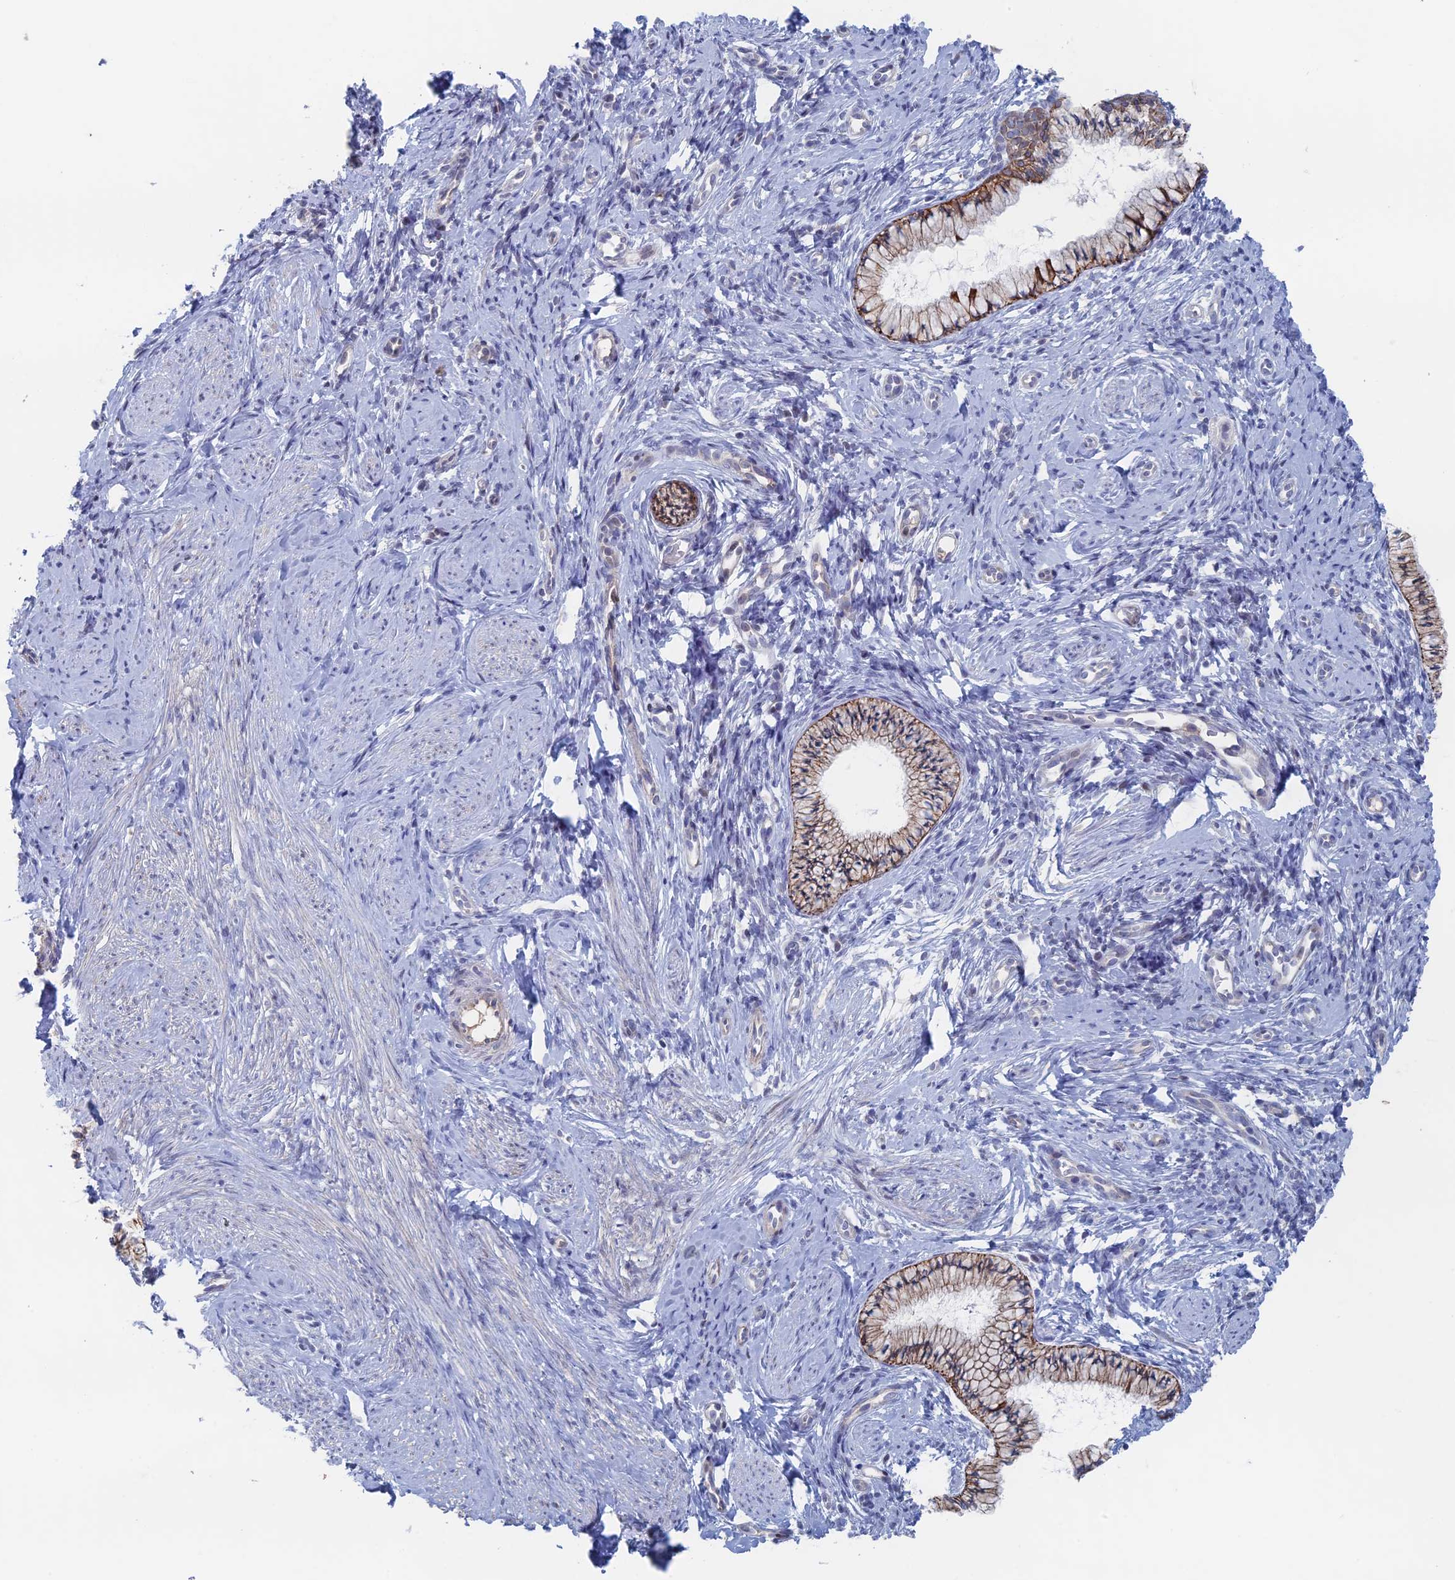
{"staining": {"intensity": "moderate", "quantity": ">75%", "location": "cytoplasmic/membranous"}, "tissue": "cervix", "cell_type": "Glandular cells", "image_type": "normal", "snomed": [{"axis": "morphology", "description": "Normal tissue, NOS"}, {"axis": "topography", "description": "Cervix"}], "caption": "Immunohistochemical staining of normal human cervix shows >75% levels of moderate cytoplasmic/membranous protein expression in approximately >75% of glandular cells. (Stains: DAB in brown, nuclei in blue, Microscopy: brightfield microscopy at high magnification).", "gene": "IL7", "patient": {"sex": "female", "age": 57}}